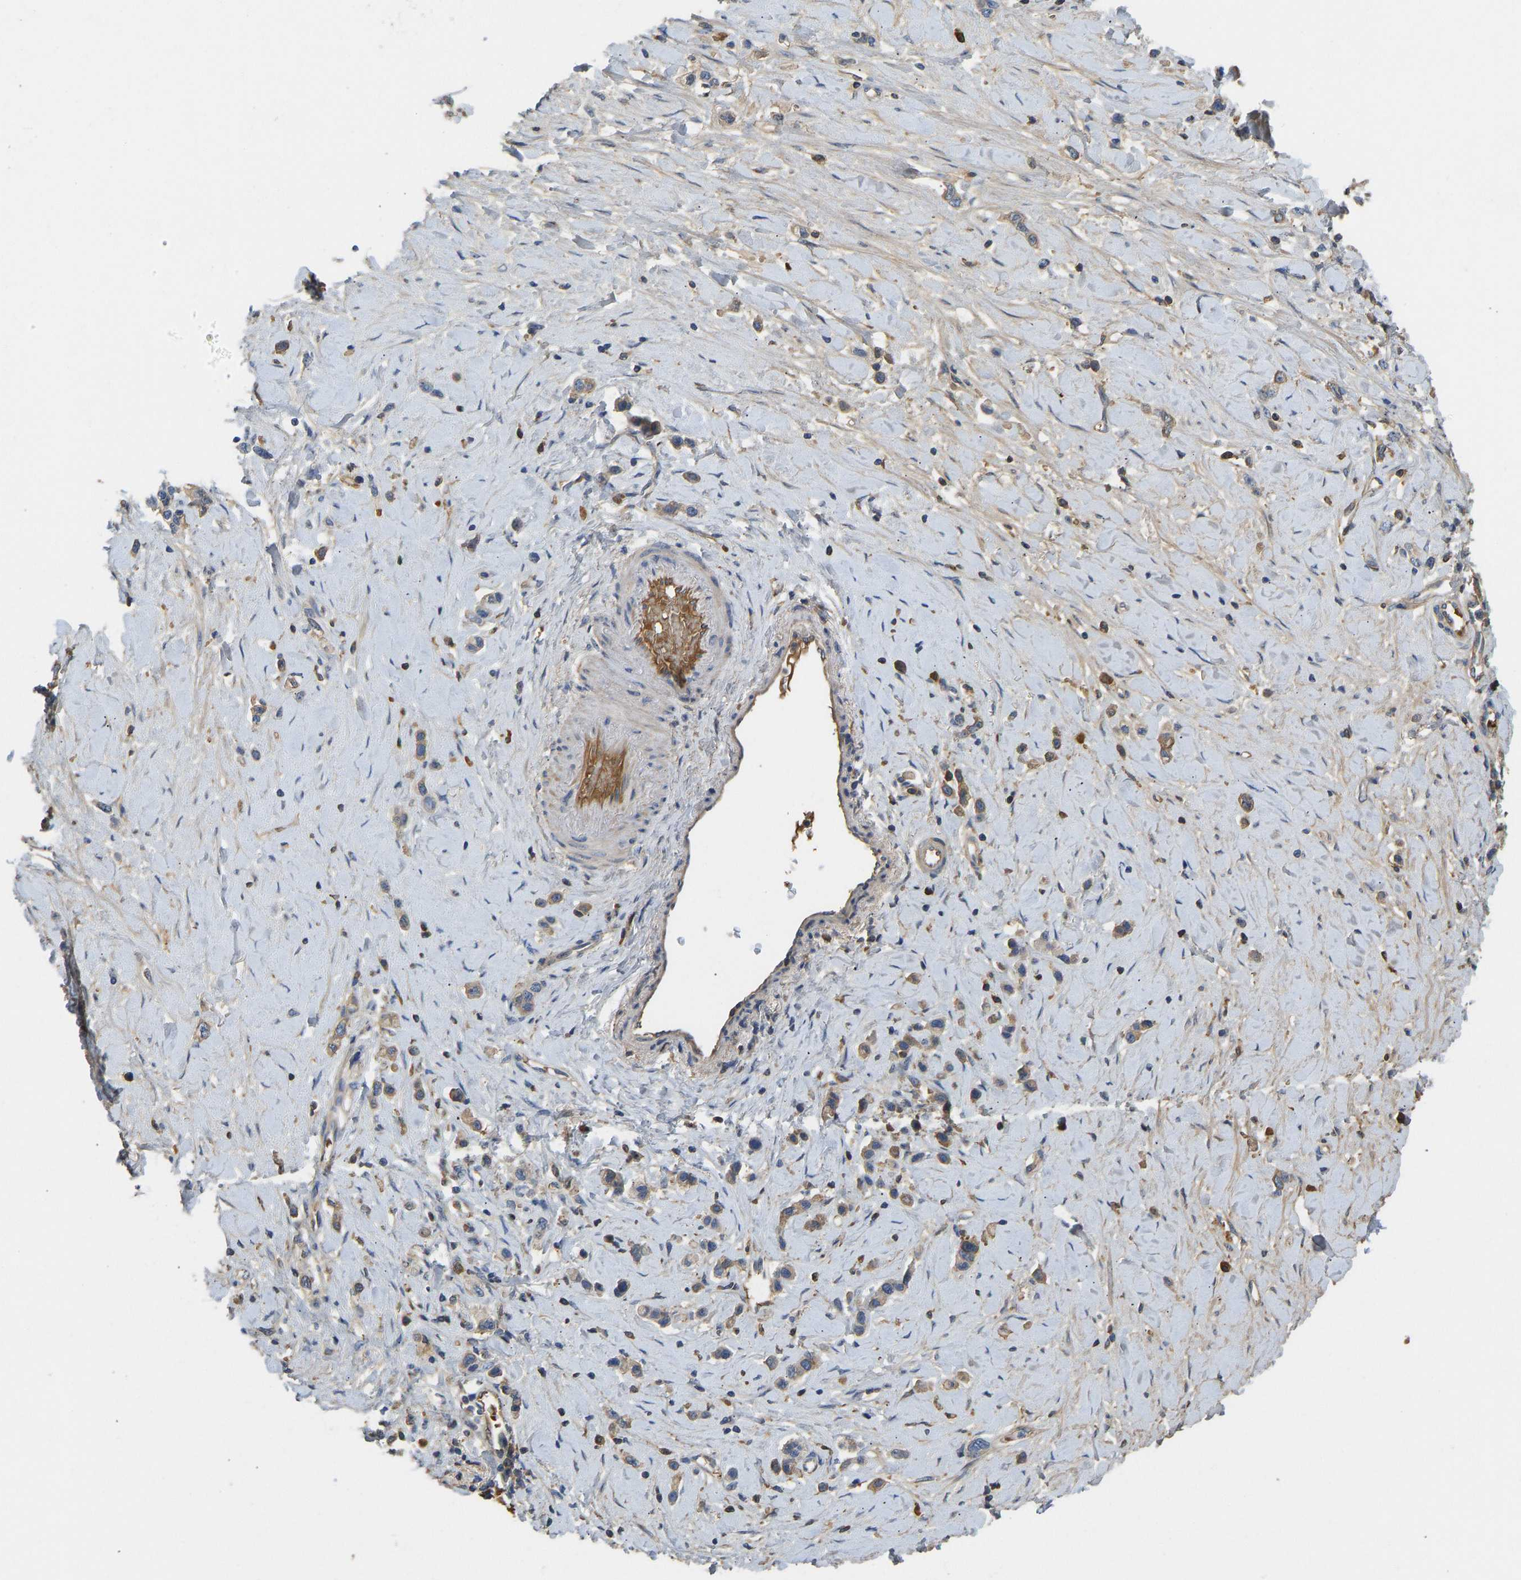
{"staining": {"intensity": "moderate", "quantity": ">75%", "location": "cytoplasmic/membranous"}, "tissue": "stomach cancer", "cell_type": "Tumor cells", "image_type": "cancer", "snomed": [{"axis": "morphology", "description": "Adenocarcinoma, NOS"}, {"axis": "topography", "description": "Stomach"}], "caption": "Moderate cytoplasmic/membranous staining for a protein is appreciated in approximately >75% of tumor cells of stomach cancer (adenocarcinoma) using immunohistochemistry (IHC).", "gene": "VCPKMT", "patient": {"sex": "female", "age": 65}}